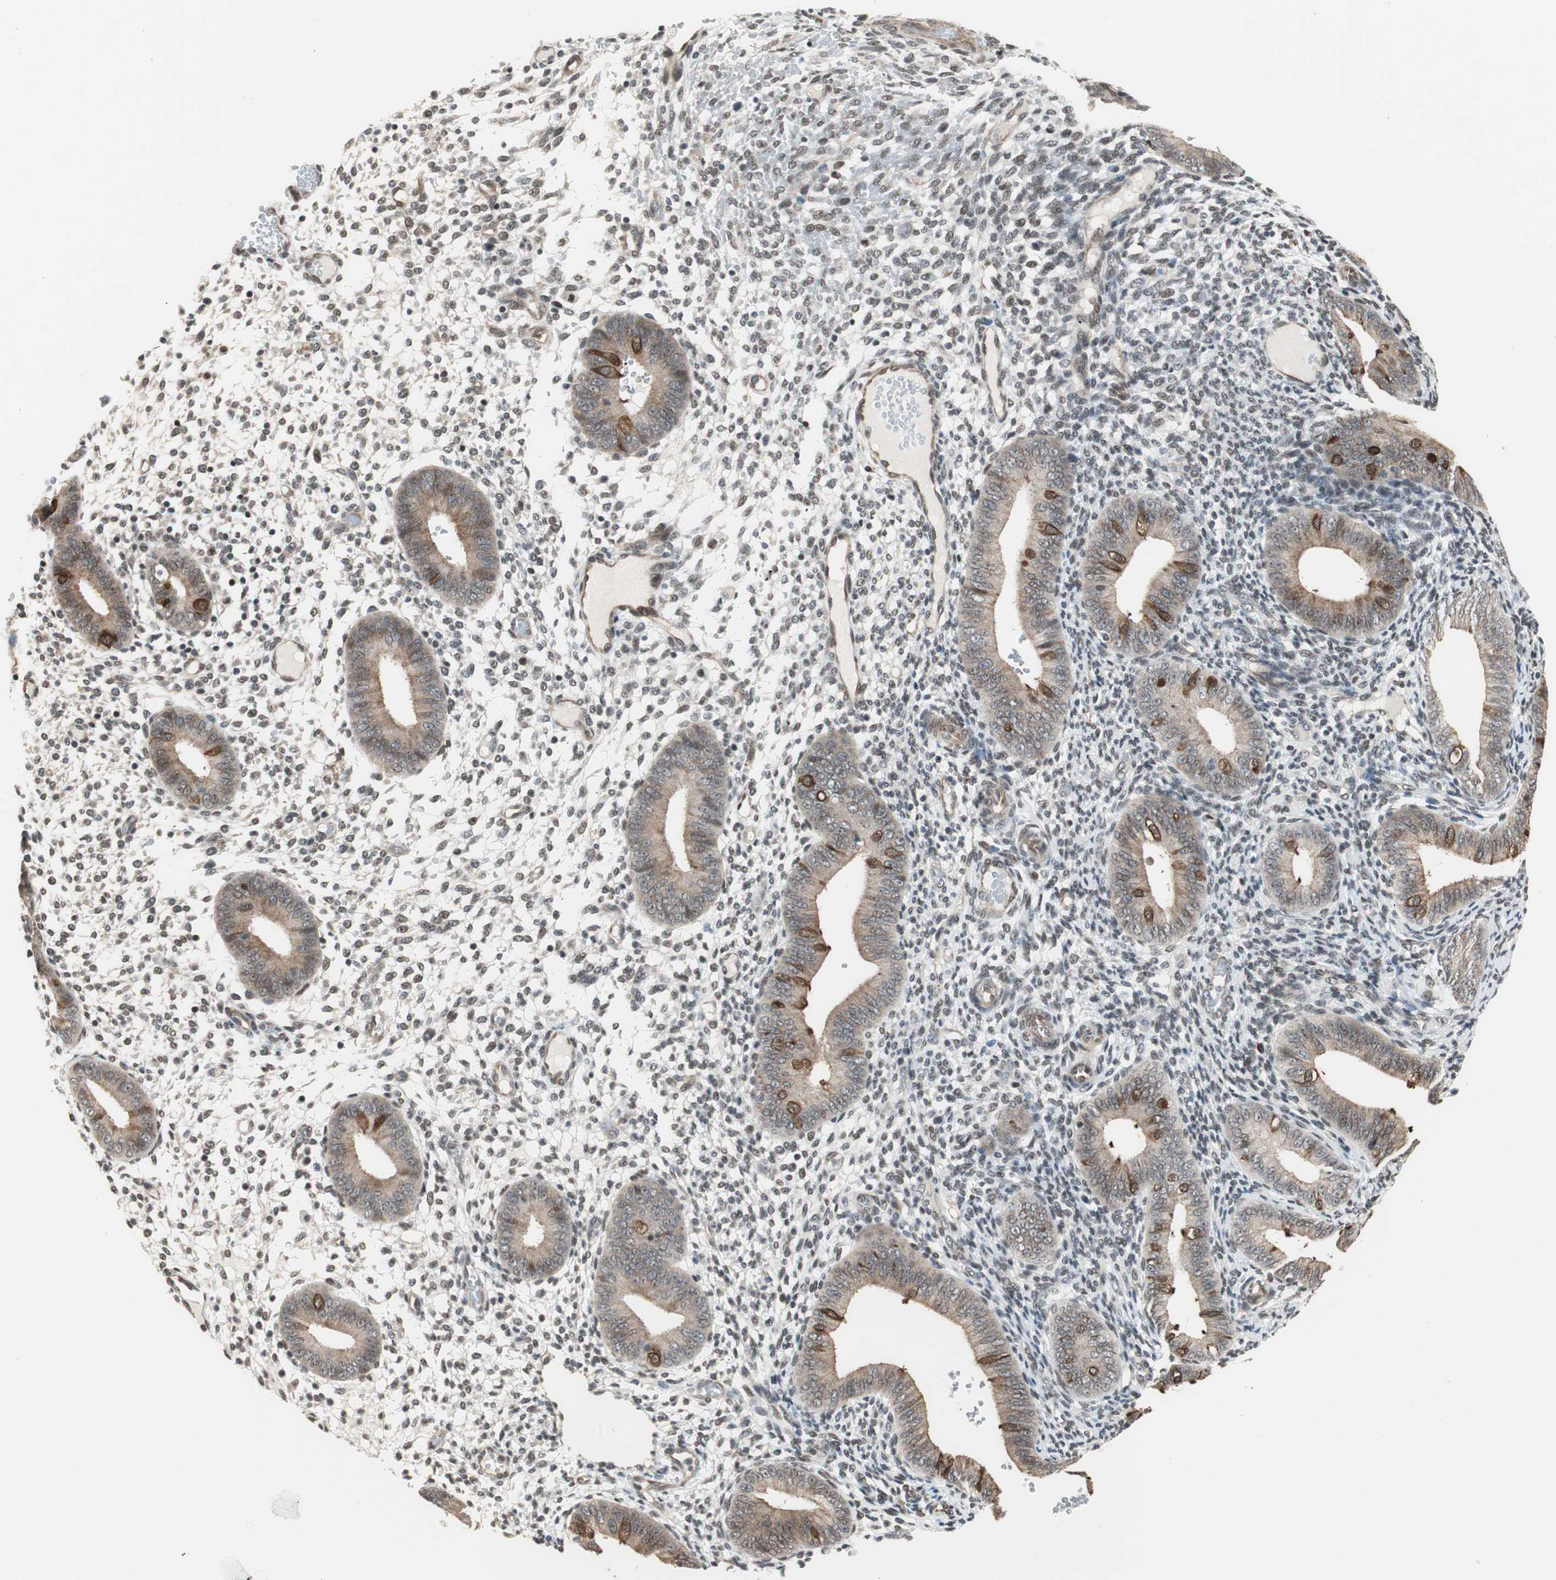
{"staining": {"intensity": "weak", "quantity": "25%-75%", "location": "nuclear"}, "tissue": "endometrium", "cell_type": "Cells in endometrial stroma", "image_type": "normal", "snomed": [{"axis": "morphology", "description": "Normal tissue, NOS"}, {"axis": "topography", "description": "Endometrium"}], "caption": "Endometrium stained with a brown dye reveals weak nuclear positive positivity in about 25%-75% of cells in endometrial stroma.", "gene": "ZBTB17", "patient": {"sex": "female", "age": 42}}